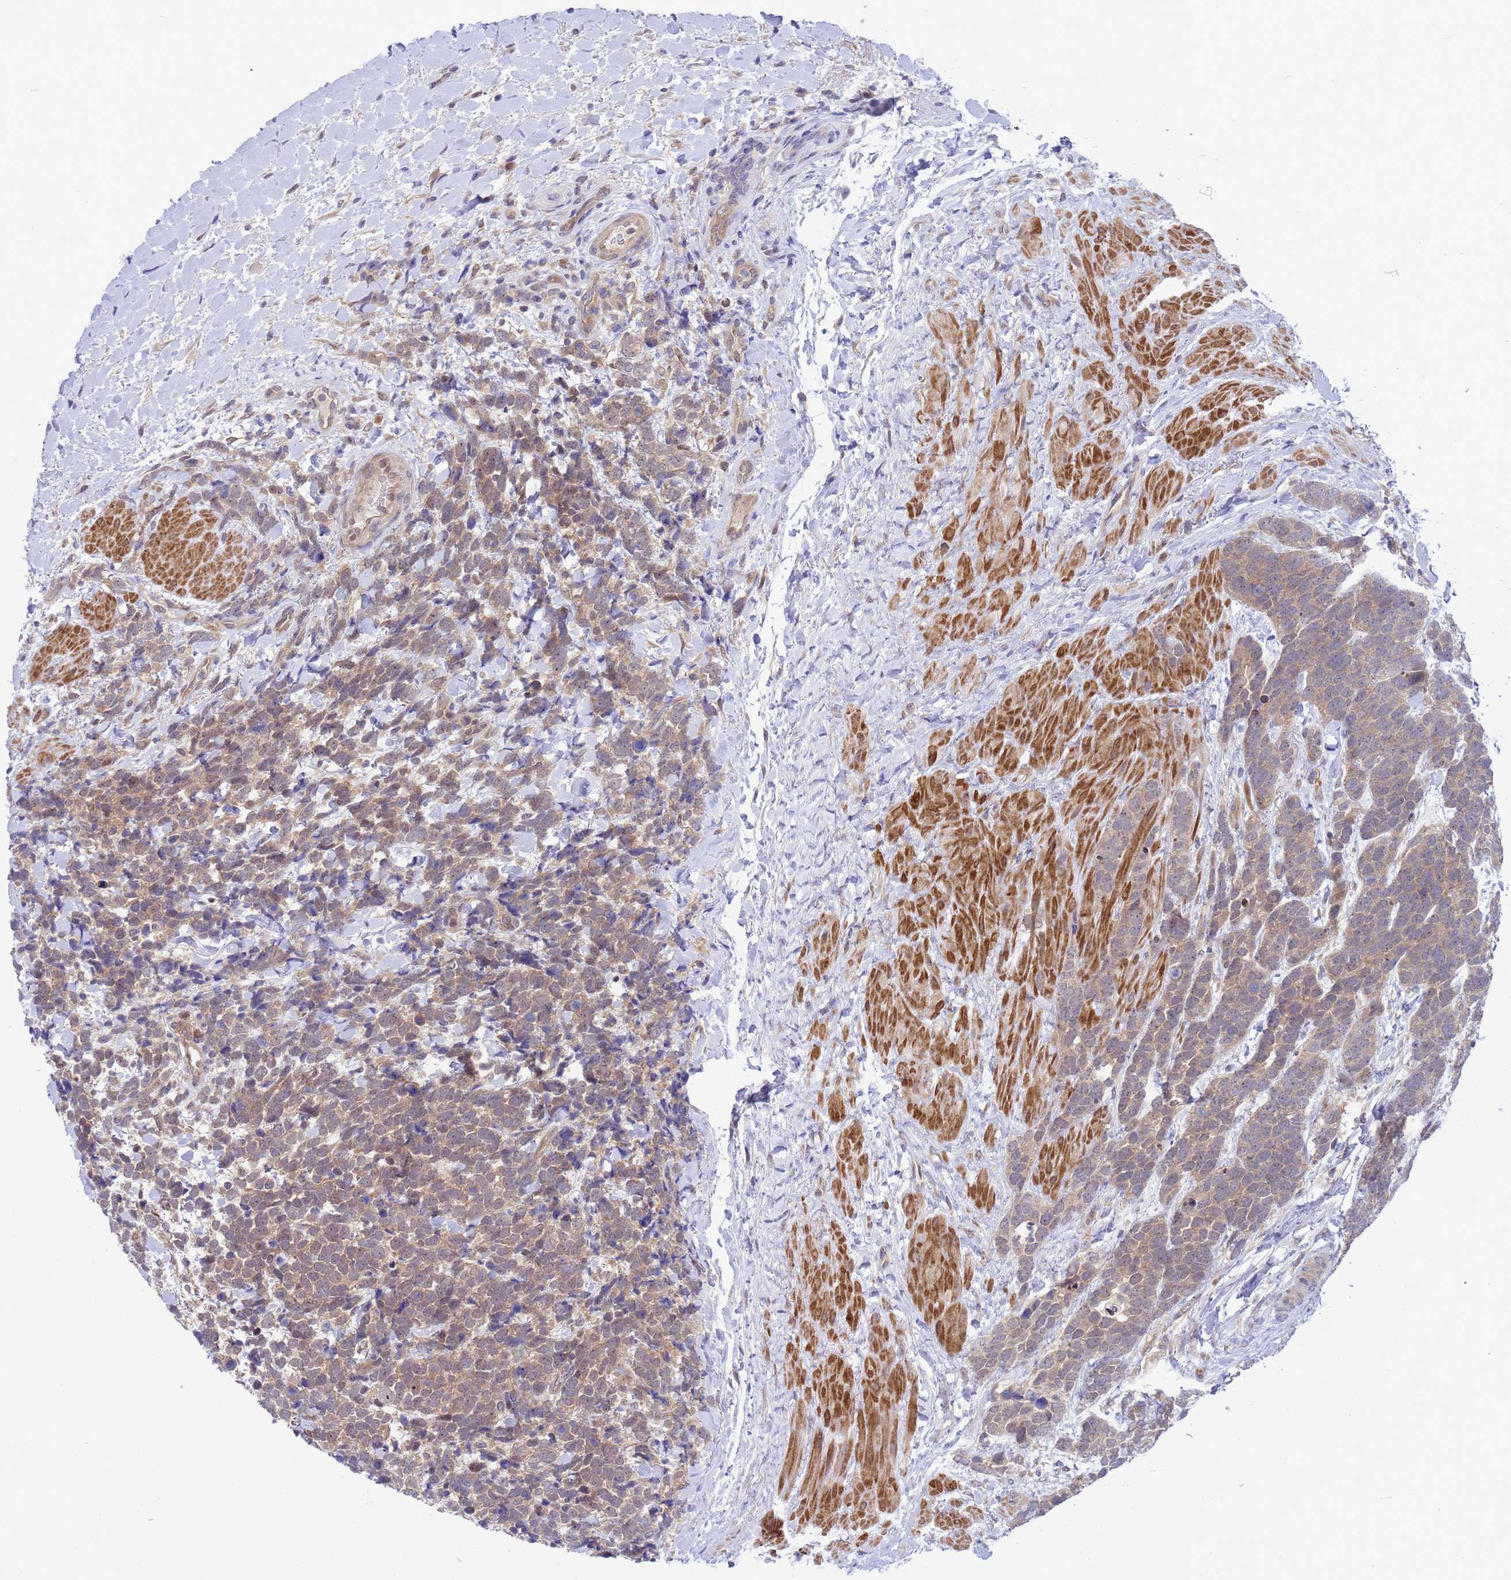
{"staining": {"intensity": "moderate", "quantity": "25%-75%", "location": "cytoplasmic/membranous"}, "tissue": "urothelial cancer", "cell_type": "Tumor cells", "image_type": "cancer", "snomed": [{"axis": "morphology", "description": "Urothelial carcinoma, High grade"}, {"axis": "topography", "description": "Urinary bladder"}], "caption": "Urothelial carcinoma (high-grade) stained for a protein displays moderate cytoplasmic/membranous positivity in tumor cells. (DAB (3,3'-diaminobenzidine) IHC with brightfield microscopy, high magnification).", "gene": "ZNF461", "patient": {"sex": "female", "age": 82}}